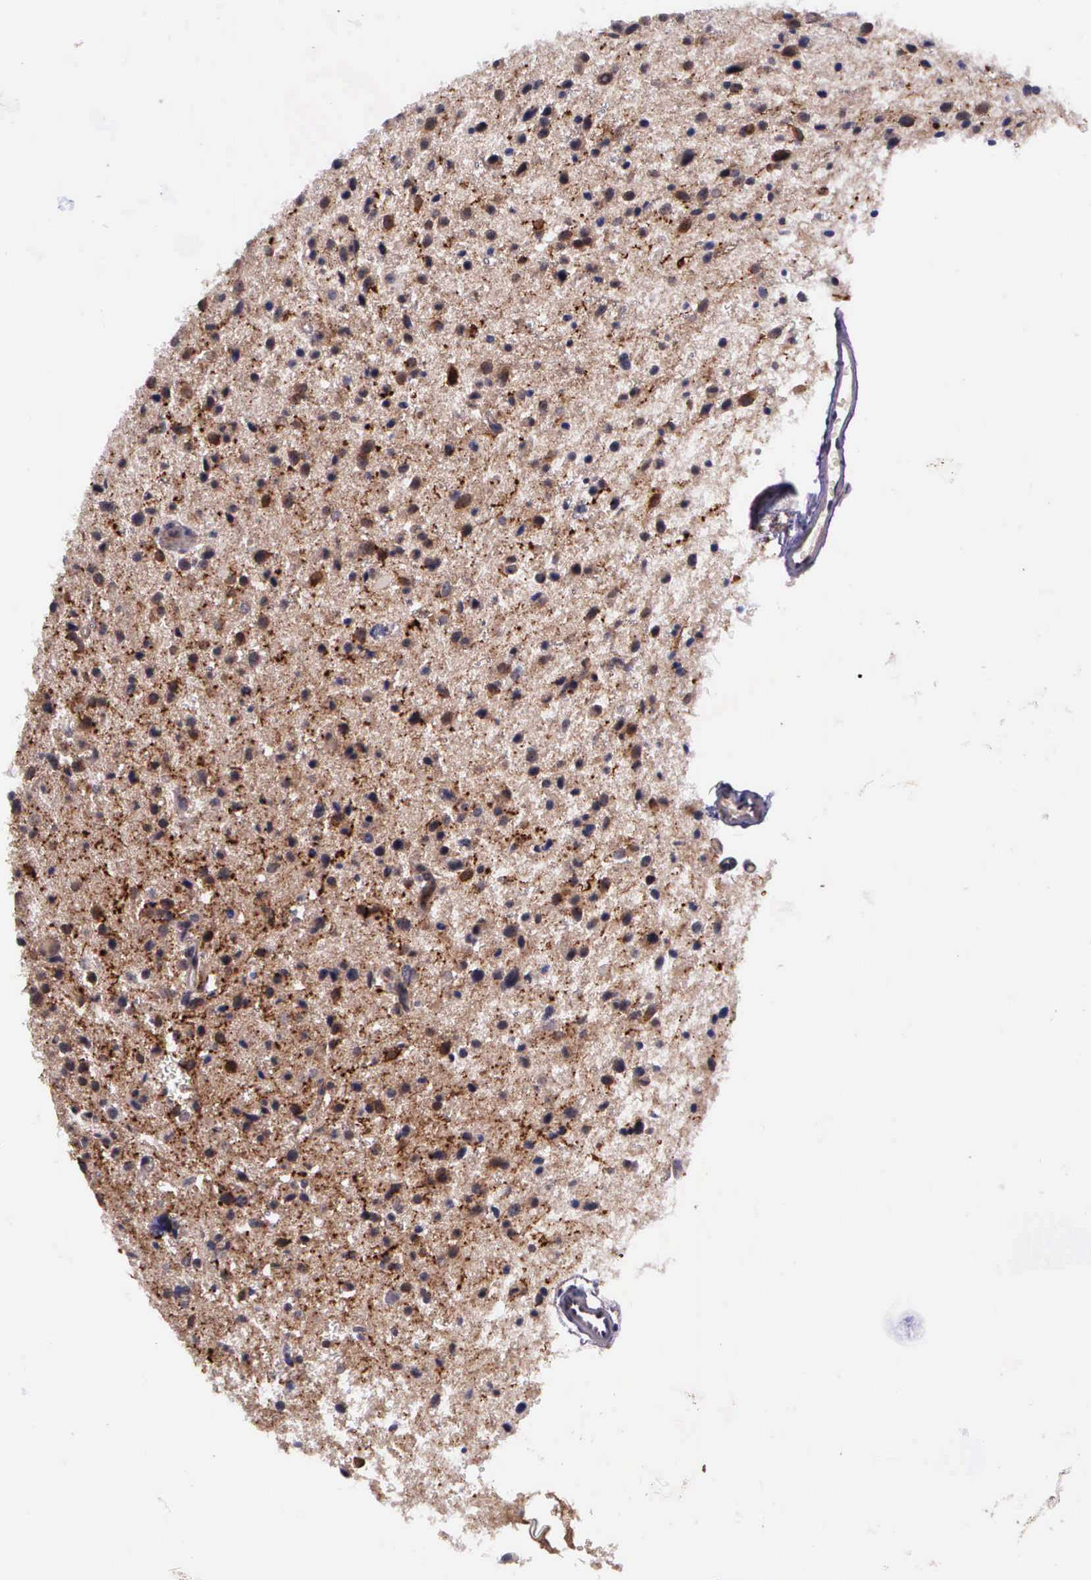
{"staining": {"intensity": "moderate", "quantity": "25%-75%", "location": "cytoplasmic/membranous"}, "tissue": "glioma", "cell_type": "Tumor cells", "image_type": "cancer", "snomed": [{"axis": "morphology", "description": "Glioma, malignant, Low grade"}, {"axis": "topography", "description": "Brain"}], "caption": "Glioma stained with a brown dye demonstrates moderate cytoplasmic/membranous positive expression in about 25%-75% of tumor cells.", "gene": "PRICKLE3", "patient": {"sex": "female", "age": 46}}